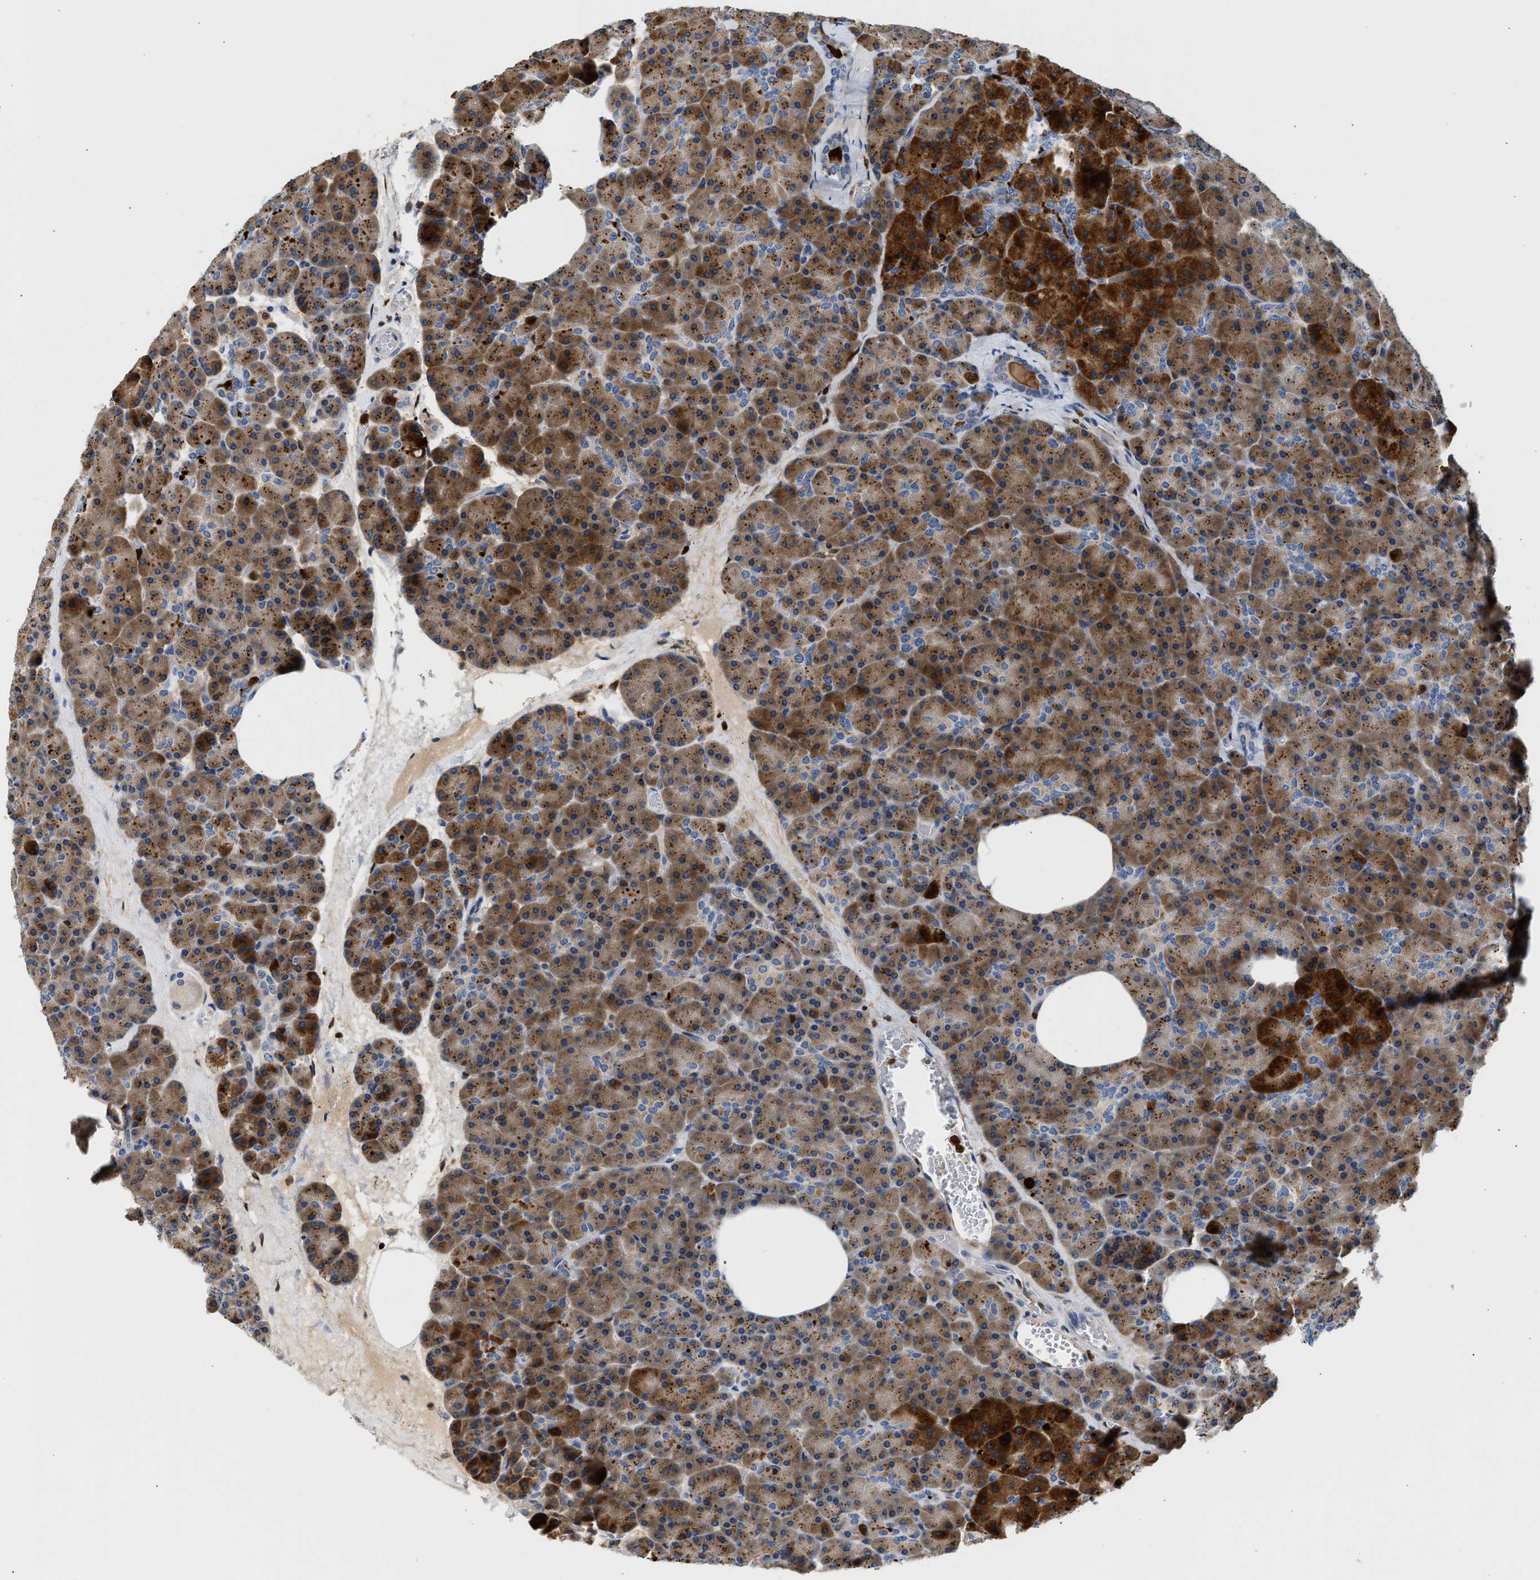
{"staining": {"intensity": "strong", "quantity": "25%-75%", "location": "cytoplasmic/membranous"}, "tissue": "pancreas", "cell_type": "Exocrine glandular cells", "image_type": "normal", "snomed": [{"axis": "morphology", "description": "Normal tissue, NOS"}, {"axis": "morphology", "description": "Carcinoid, malignant, NOS"}, {"axis": "topography", "description": "Pancreas"}], "caption": "A photomicrograph of pancreas stained for a protein displays strong cytoplasmic/membranous brown staining in exocrine glandular cells.", "gene": "SLIT2", "patient": {"sex": "female", "age": 35}}